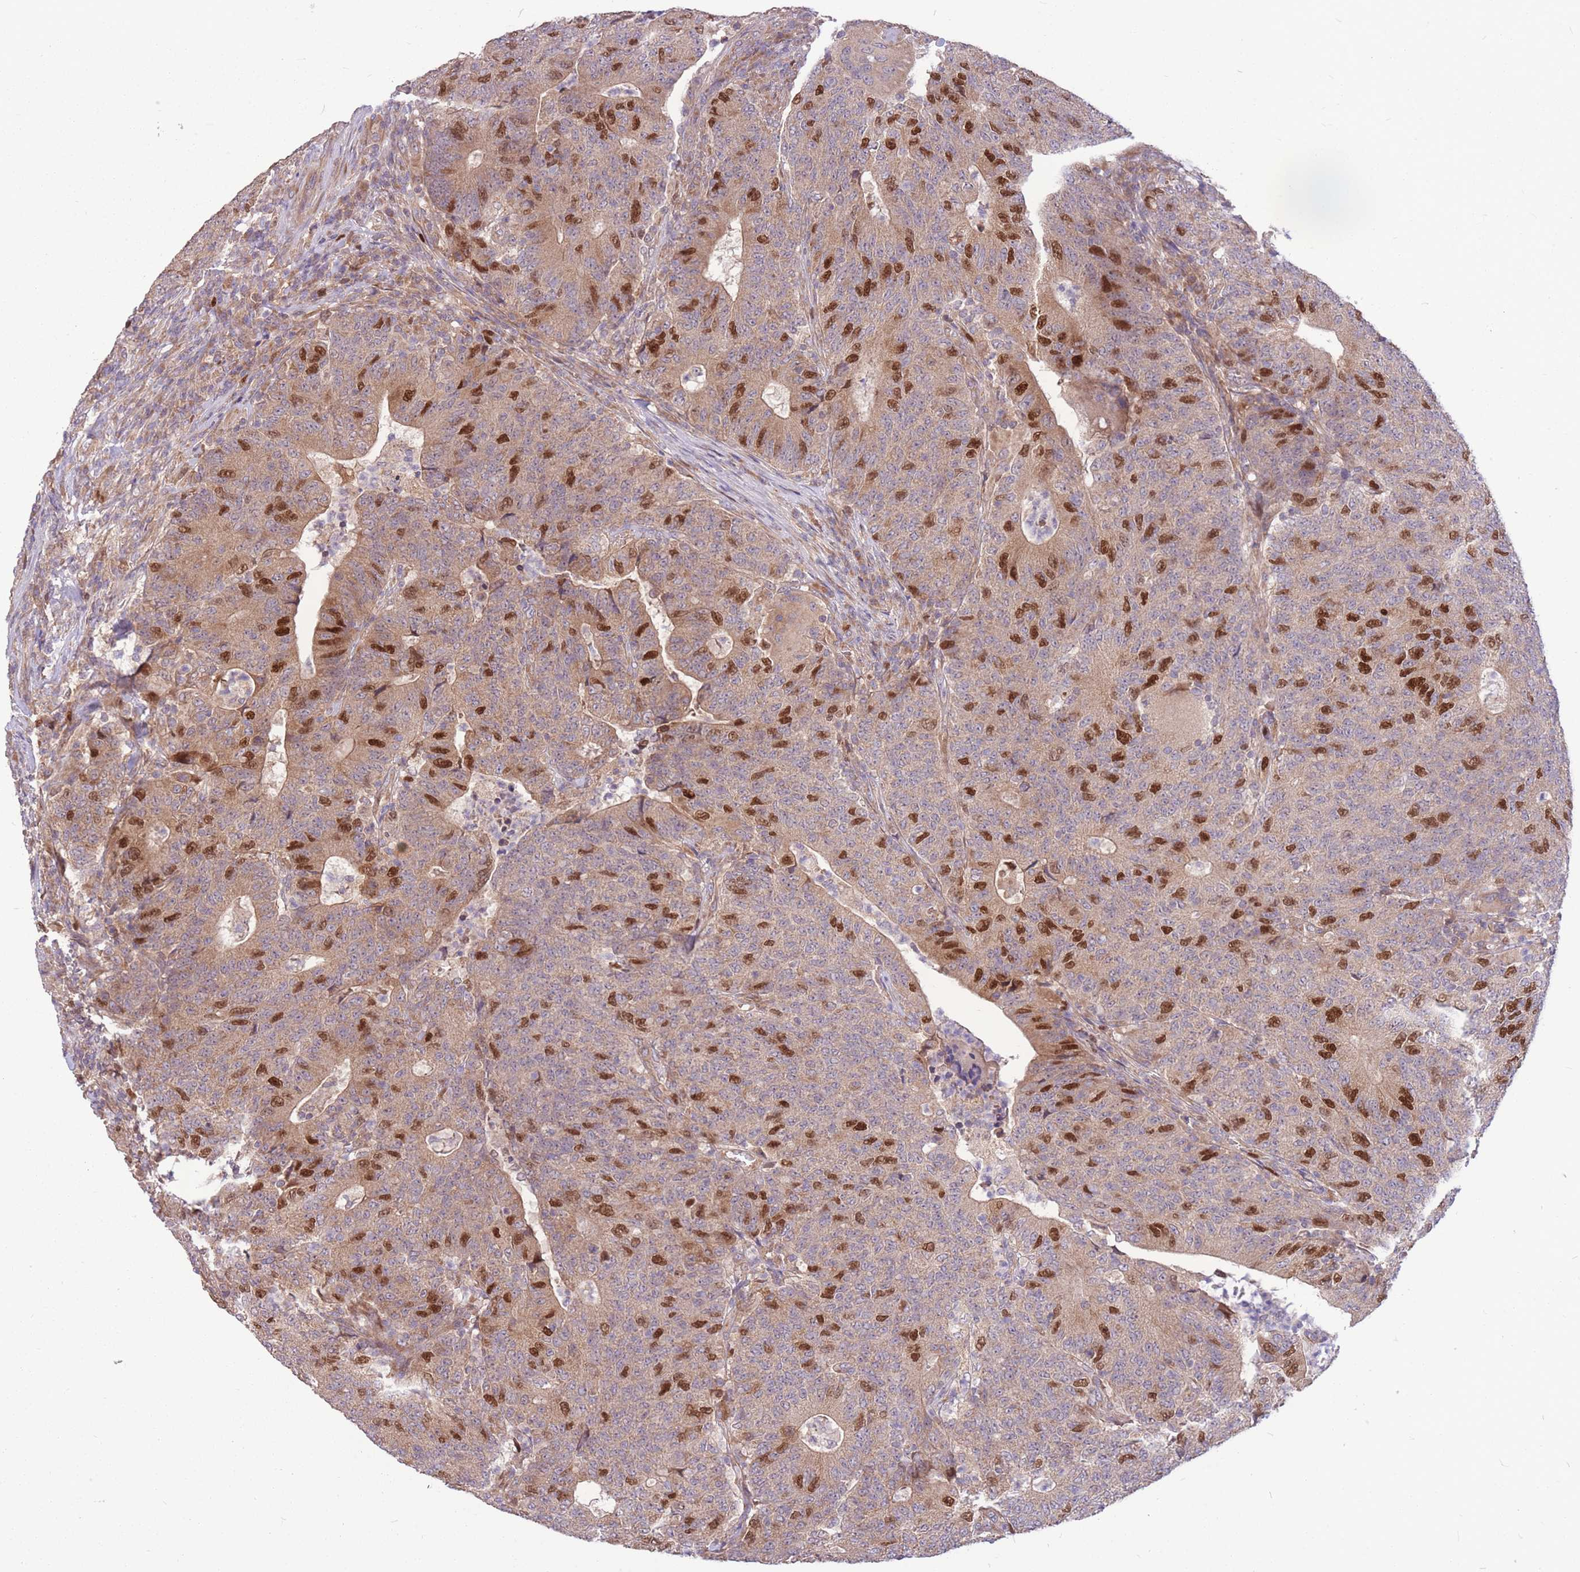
{"staining": {"intensity": "strong", "quantity": "<25%", "location": "cytoplasmic/membranous,nuclear"}, "tissue": "colorectal cancer", "cell_type": "Tumor cells", "image_type": "cancer", "snomed": [{"axis": "morphology", "description": "Adenocarcinoma, NOS"}, {"axis": "topography", "description": "Colon"}], "caption": "A medium amount of strong cytoplasmic/membranous and nuclear expression is seen in approximately <25% of tumor cells in colorectal adenocarcinoma tissue. The staining was performed using DAB (3,3'-diaminobenzidine) to visualize the protein expression in brown, while the nuclei were stained in blue with hematoxylin (Magnification: 20x).", "gene": "GMNN", "patient": {"sex": "female", "age": 75}}